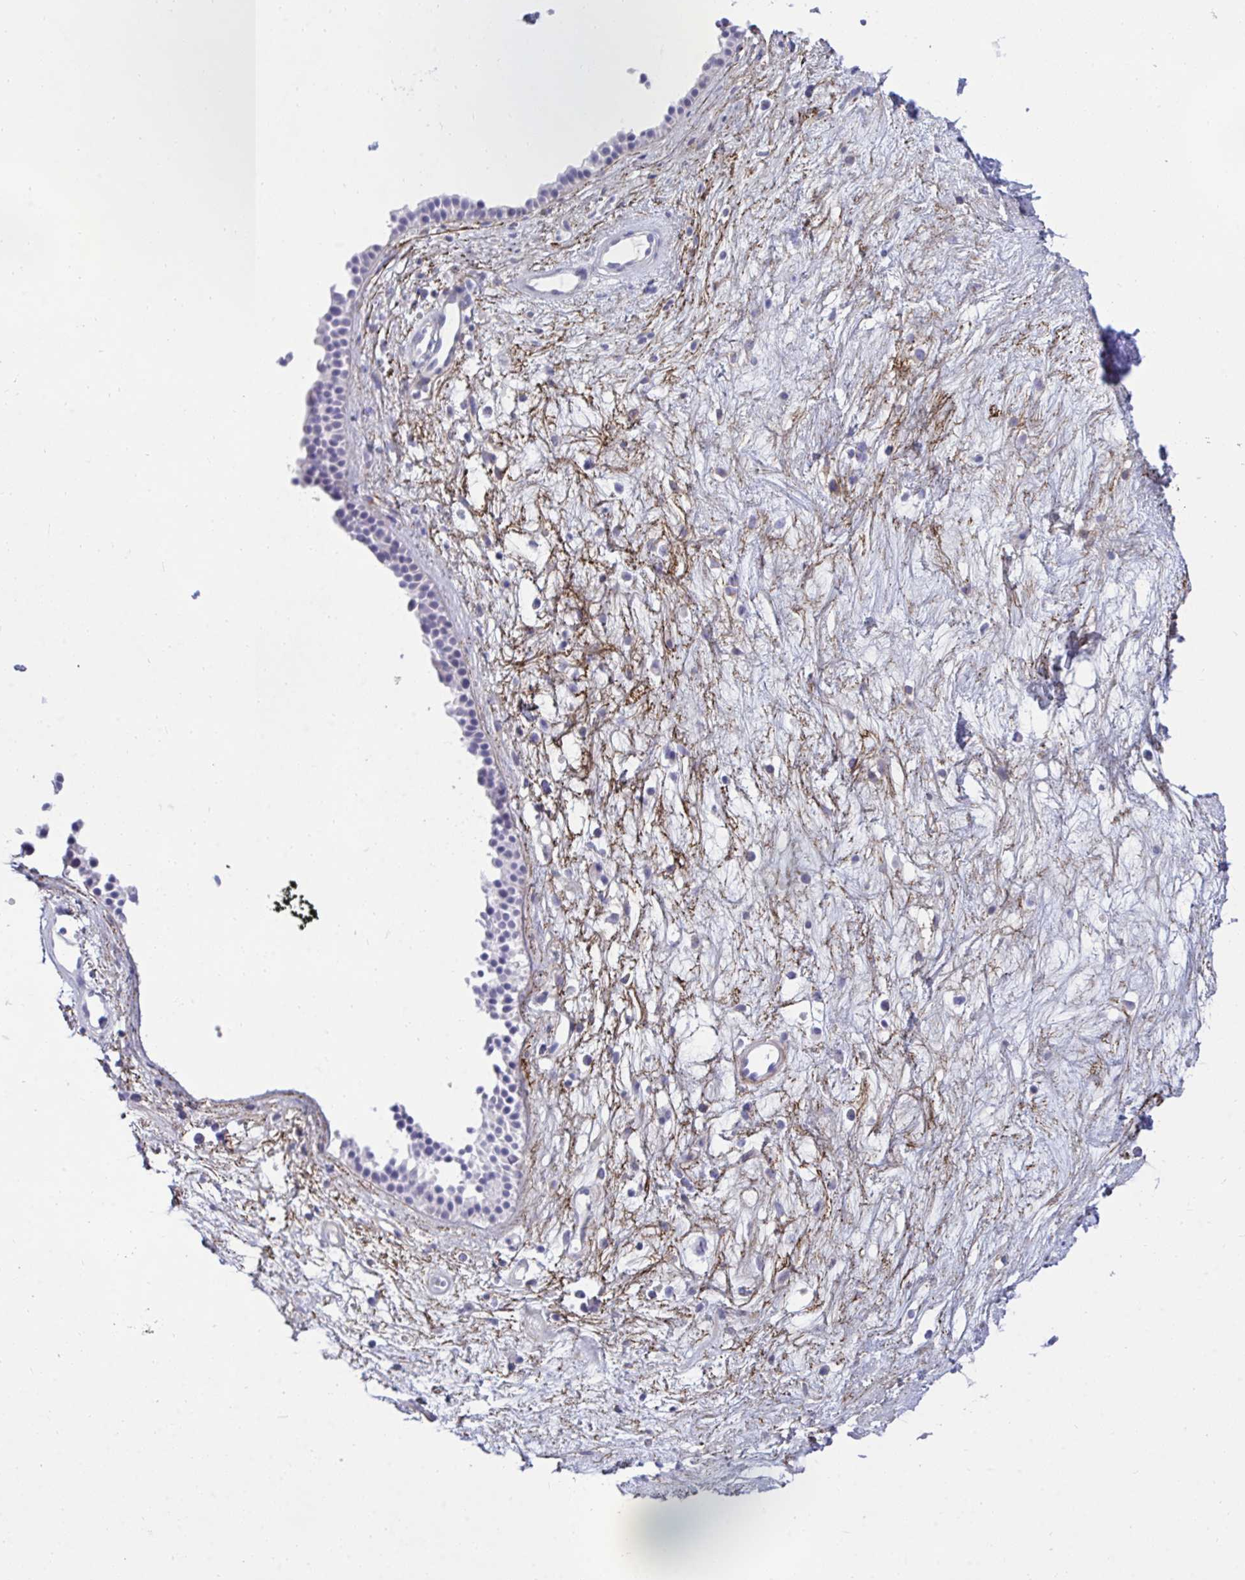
{"staining": {"intensity": "negative", "quantity": "none", "location": "none"}, "tissue": "nasopharynx", "cell_type": "Respiratory epithelial cells", "image_type": "normal", "snomed": [{"axis": "morphology", "description": "Normal tissue, NOS"}, {"axis": "topography", "description": "Nasopharynx"}], "caption": "Unremarkable nasopharynx was stained to show a protein in brown. There is no significant staining in respiratory epithelial cells. (DAB (3,3'-diaminobenzidine) IHC visualized using brightfield microscopy, high magnification).", "gene": "MED9", "patient": {"sex": "male", "age": 56}}